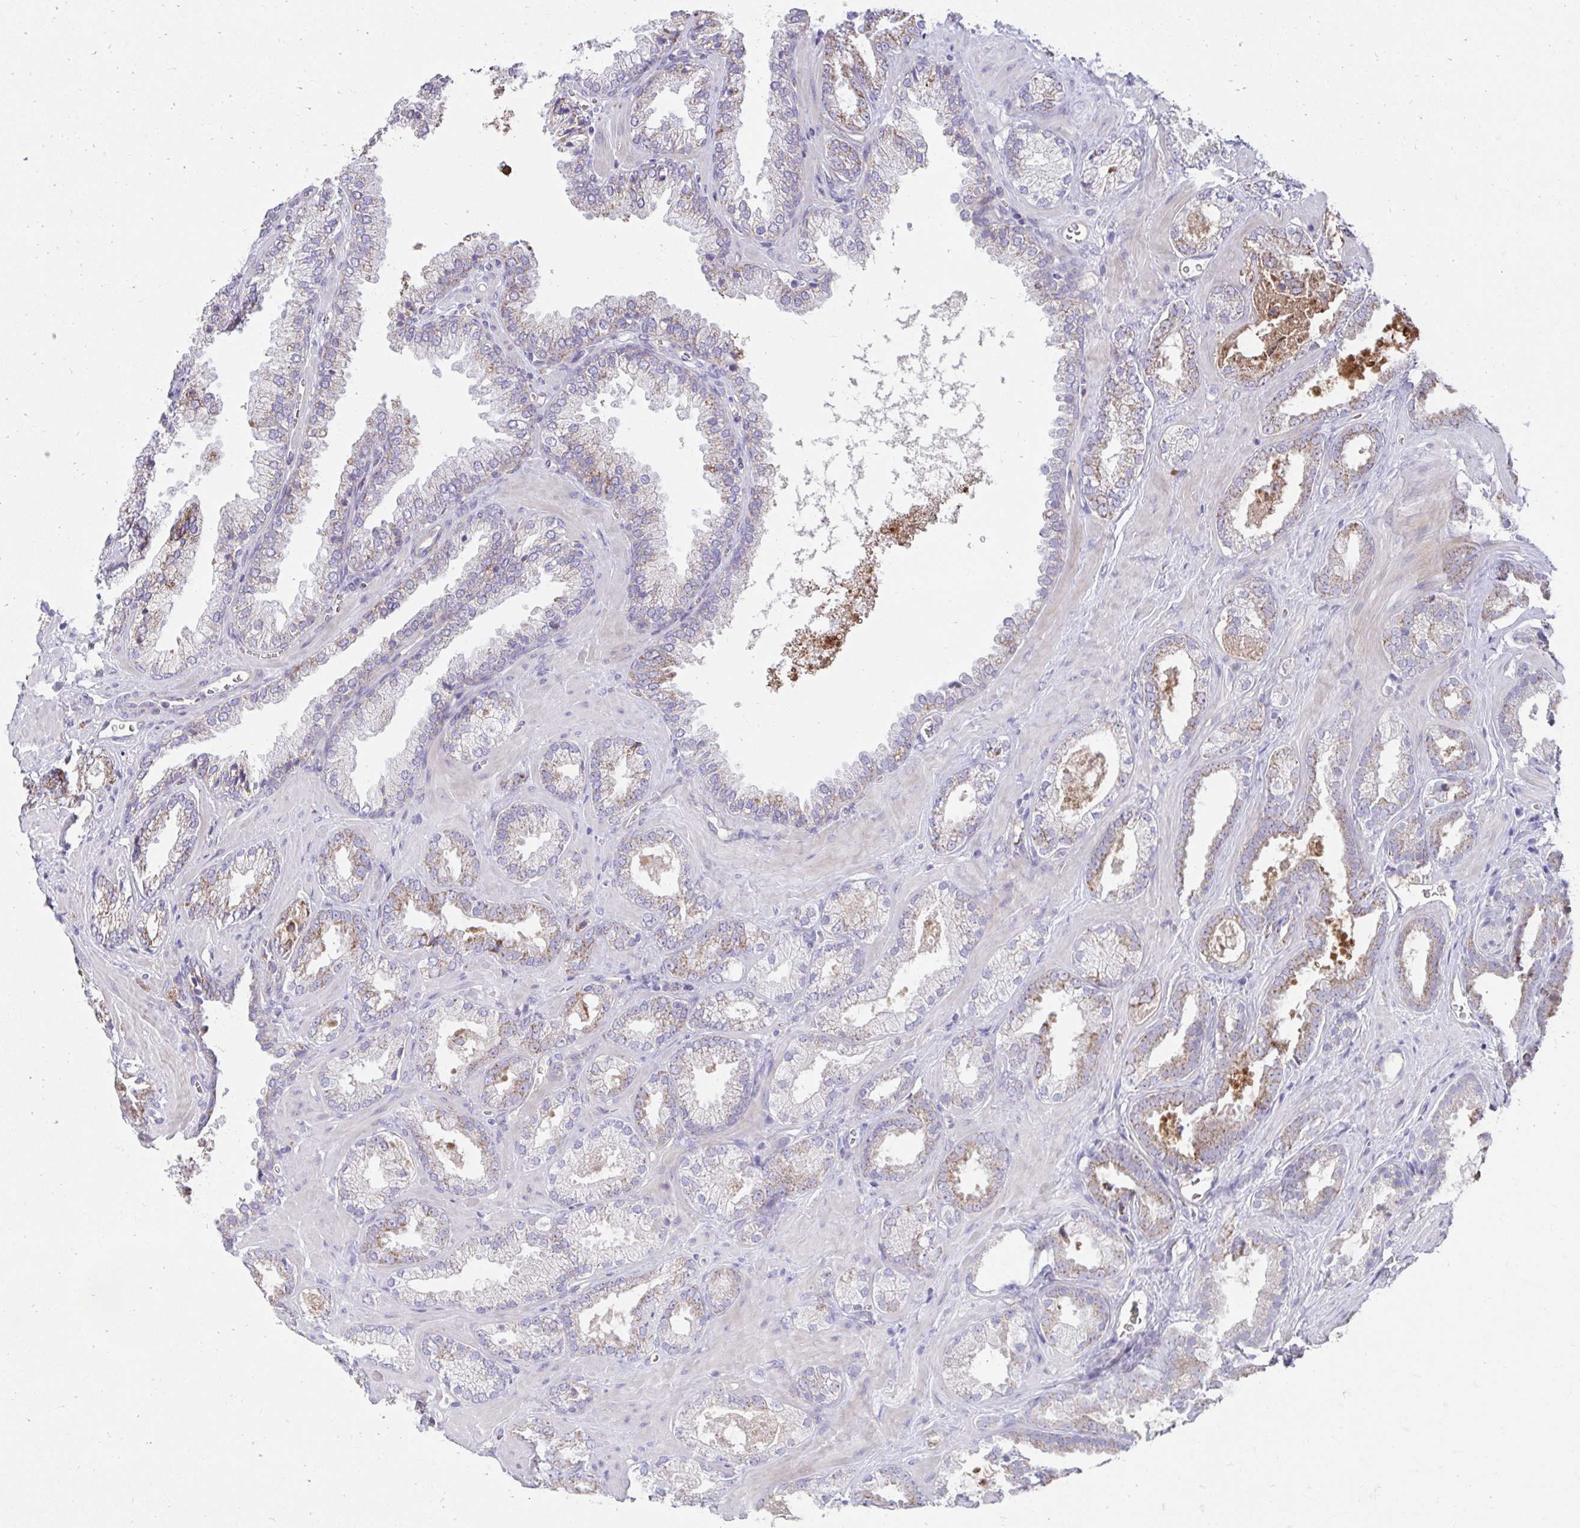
{"staining": {"intensity": "weak", "quantity": "25%-75%", "location": "cytoplasmic/membranous"}, "tissue": "prostate cancer", "cell_type": "Tumor cells", "image_type": "cancer", "snomed": [{"axis": "morphology", "description": "Adenocarcinoma, Low grade"}, {"axis": "topography", "description": "Prostate"}], "caption": "IHC photomicrograph of neoplastic tissue: prostate cancer stained using IHC demonstrates low levels of weak protein expression localized specifically in the cytoplasmic/membranous of tumor cells, appearing as a cytoplasmic/membranous brown color.", "gene": "PRRG3", "patient": {"sex": "male", "age": 62}}